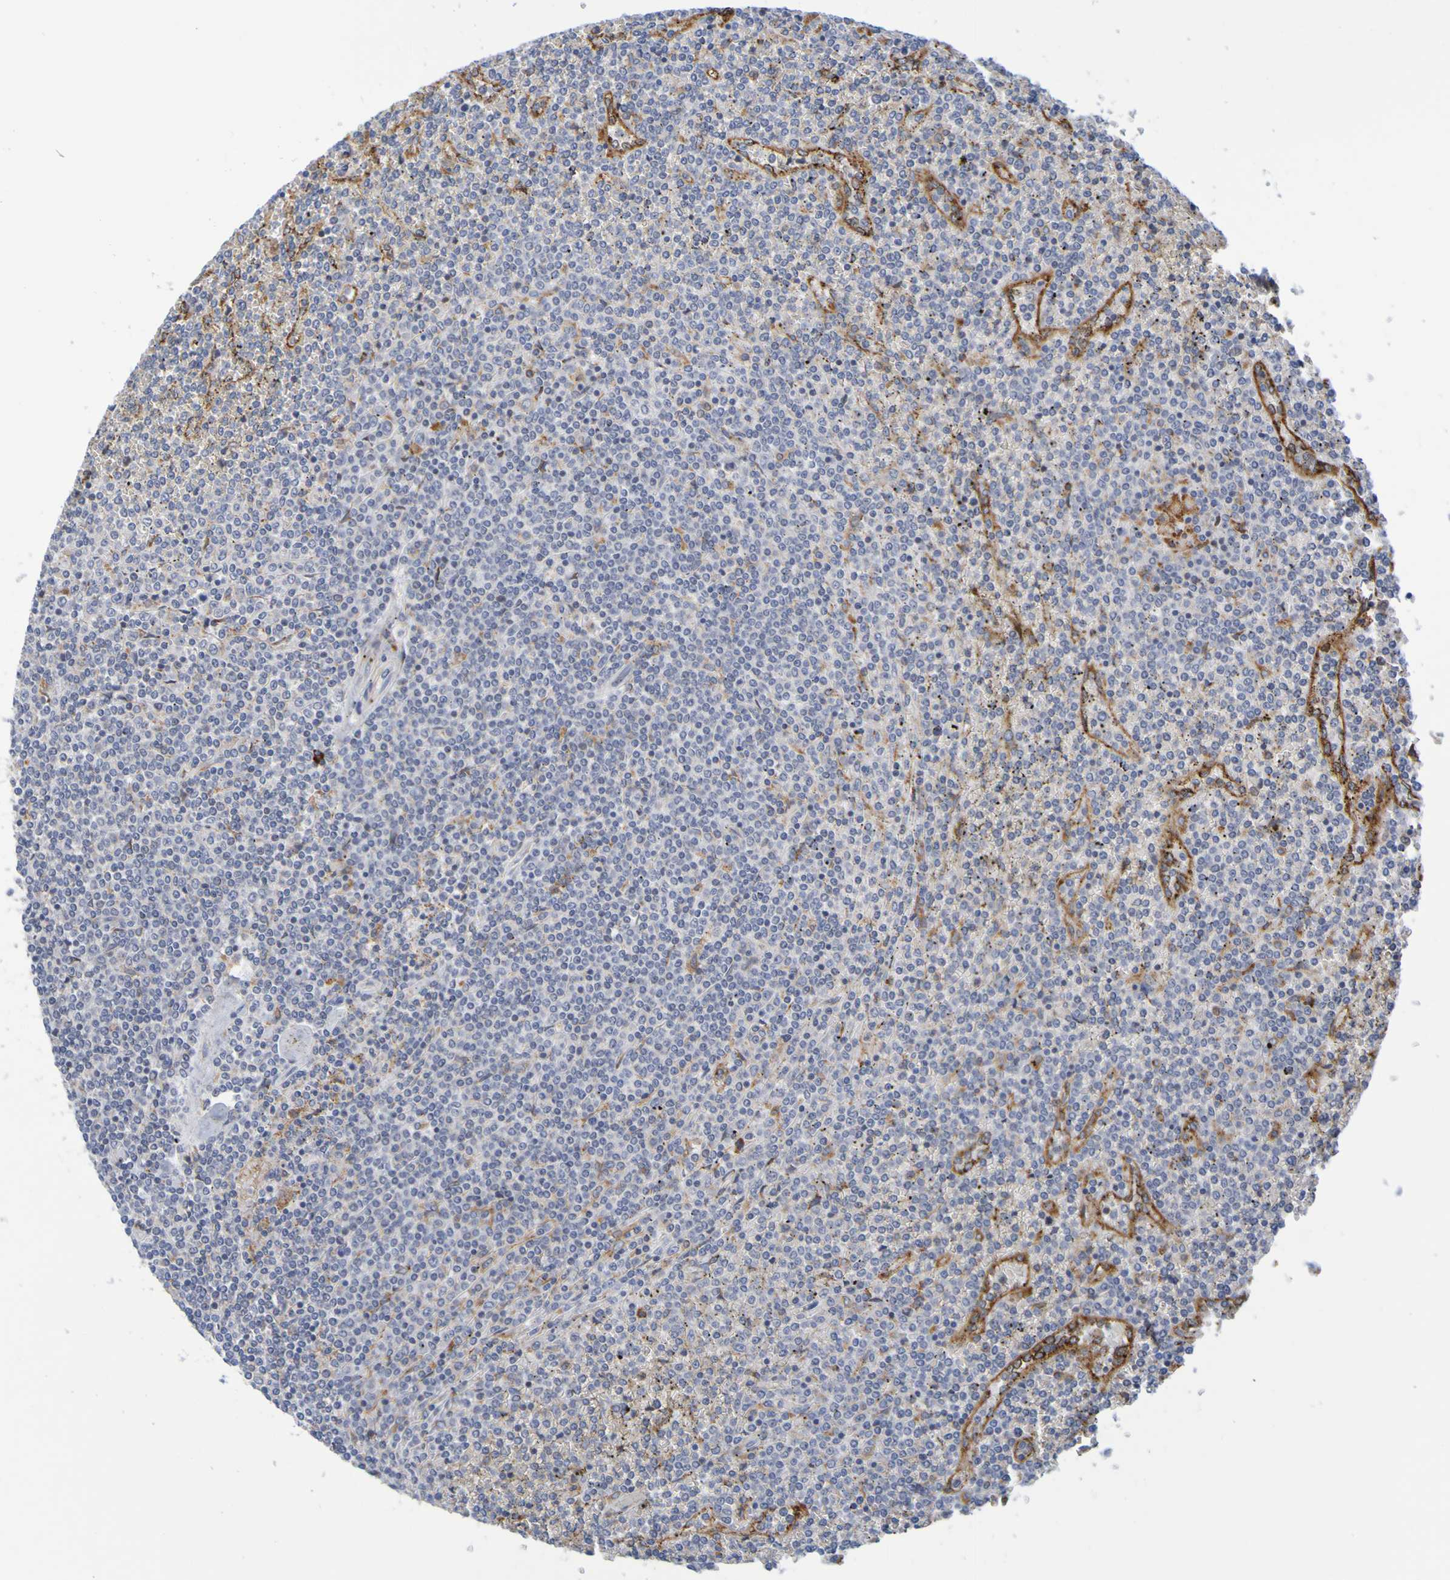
{"staining": {"intensity": "negative", "quantity": "none", "location": "none"}, "tissue": "lymphoma", "cell_type": "Tumor cells", "image_type": "cancer", "snomed": [{"axis": "morphology", "description": "Malignant lymphoma, non-Hodgkin's type, Low grade"}, {"axis": "topography", "description": "Spleen"}], "caption": "Tumor cells show no significant staining in lymphoma.", "gene": "SIL1", "patient": {"sex": "female", "age": 19}}